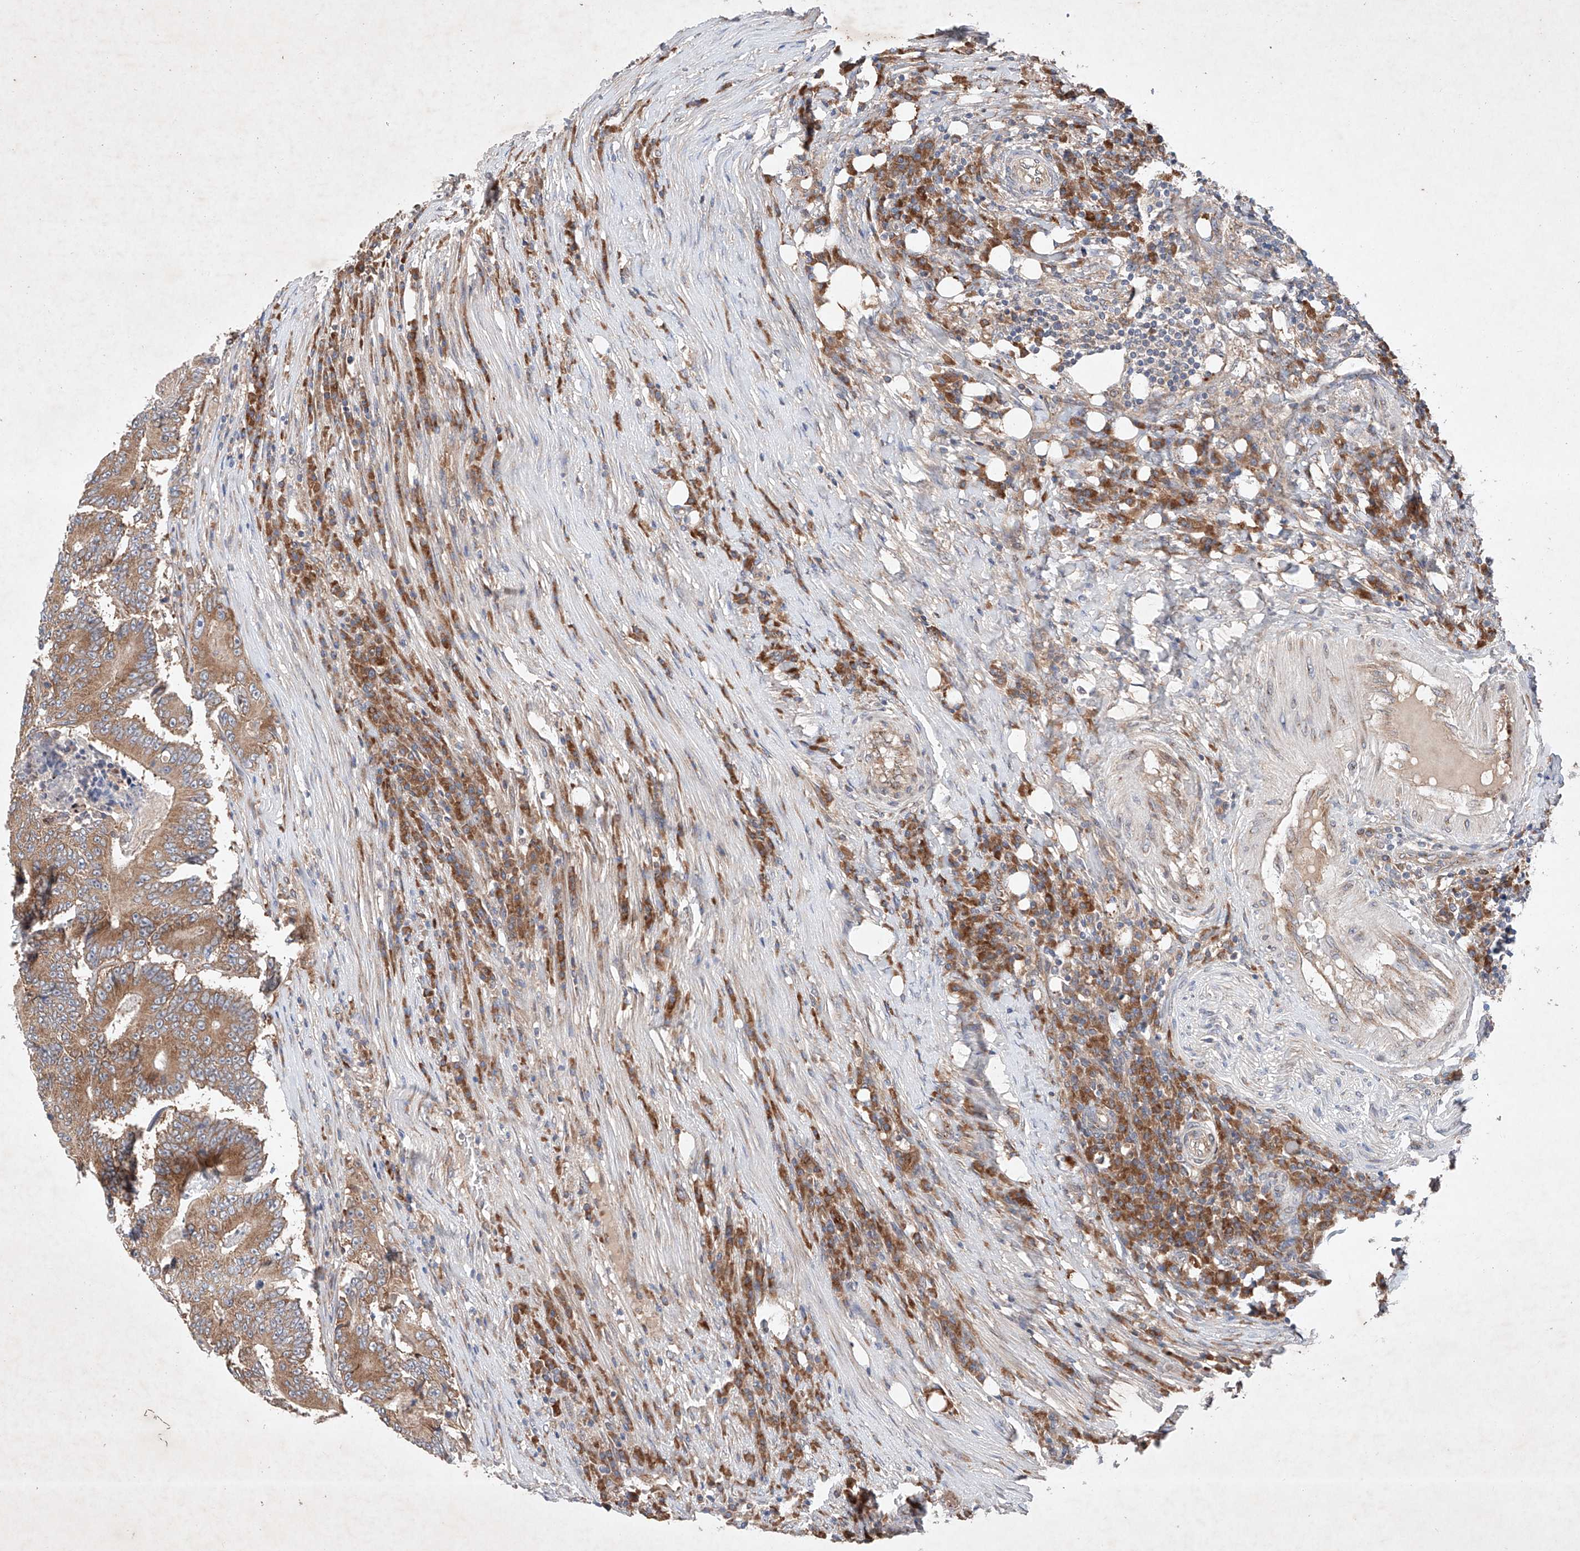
{"staining": {"intensity": "moderate", "quantity": ">75%", "location": "cytoplasmic/membranous"}, "tissue": "colorectal cancer", "cell_type": "Tumor cells", "image_type": "cancer", "snomed": [{"axis": "morphology", "description": "Adenocarcinoma, NOS"}, {"axis": "topography", "description": "Colon"}], "caption": "Immunohistochemical staining of colorectal cancer (adenocarcinoma) demonstrates moderate cytoplasmic/membranous protein expression in about >75% of tumor cells.", "gene": "FASTK", "patient": {"sex": "male", "age": 83}}